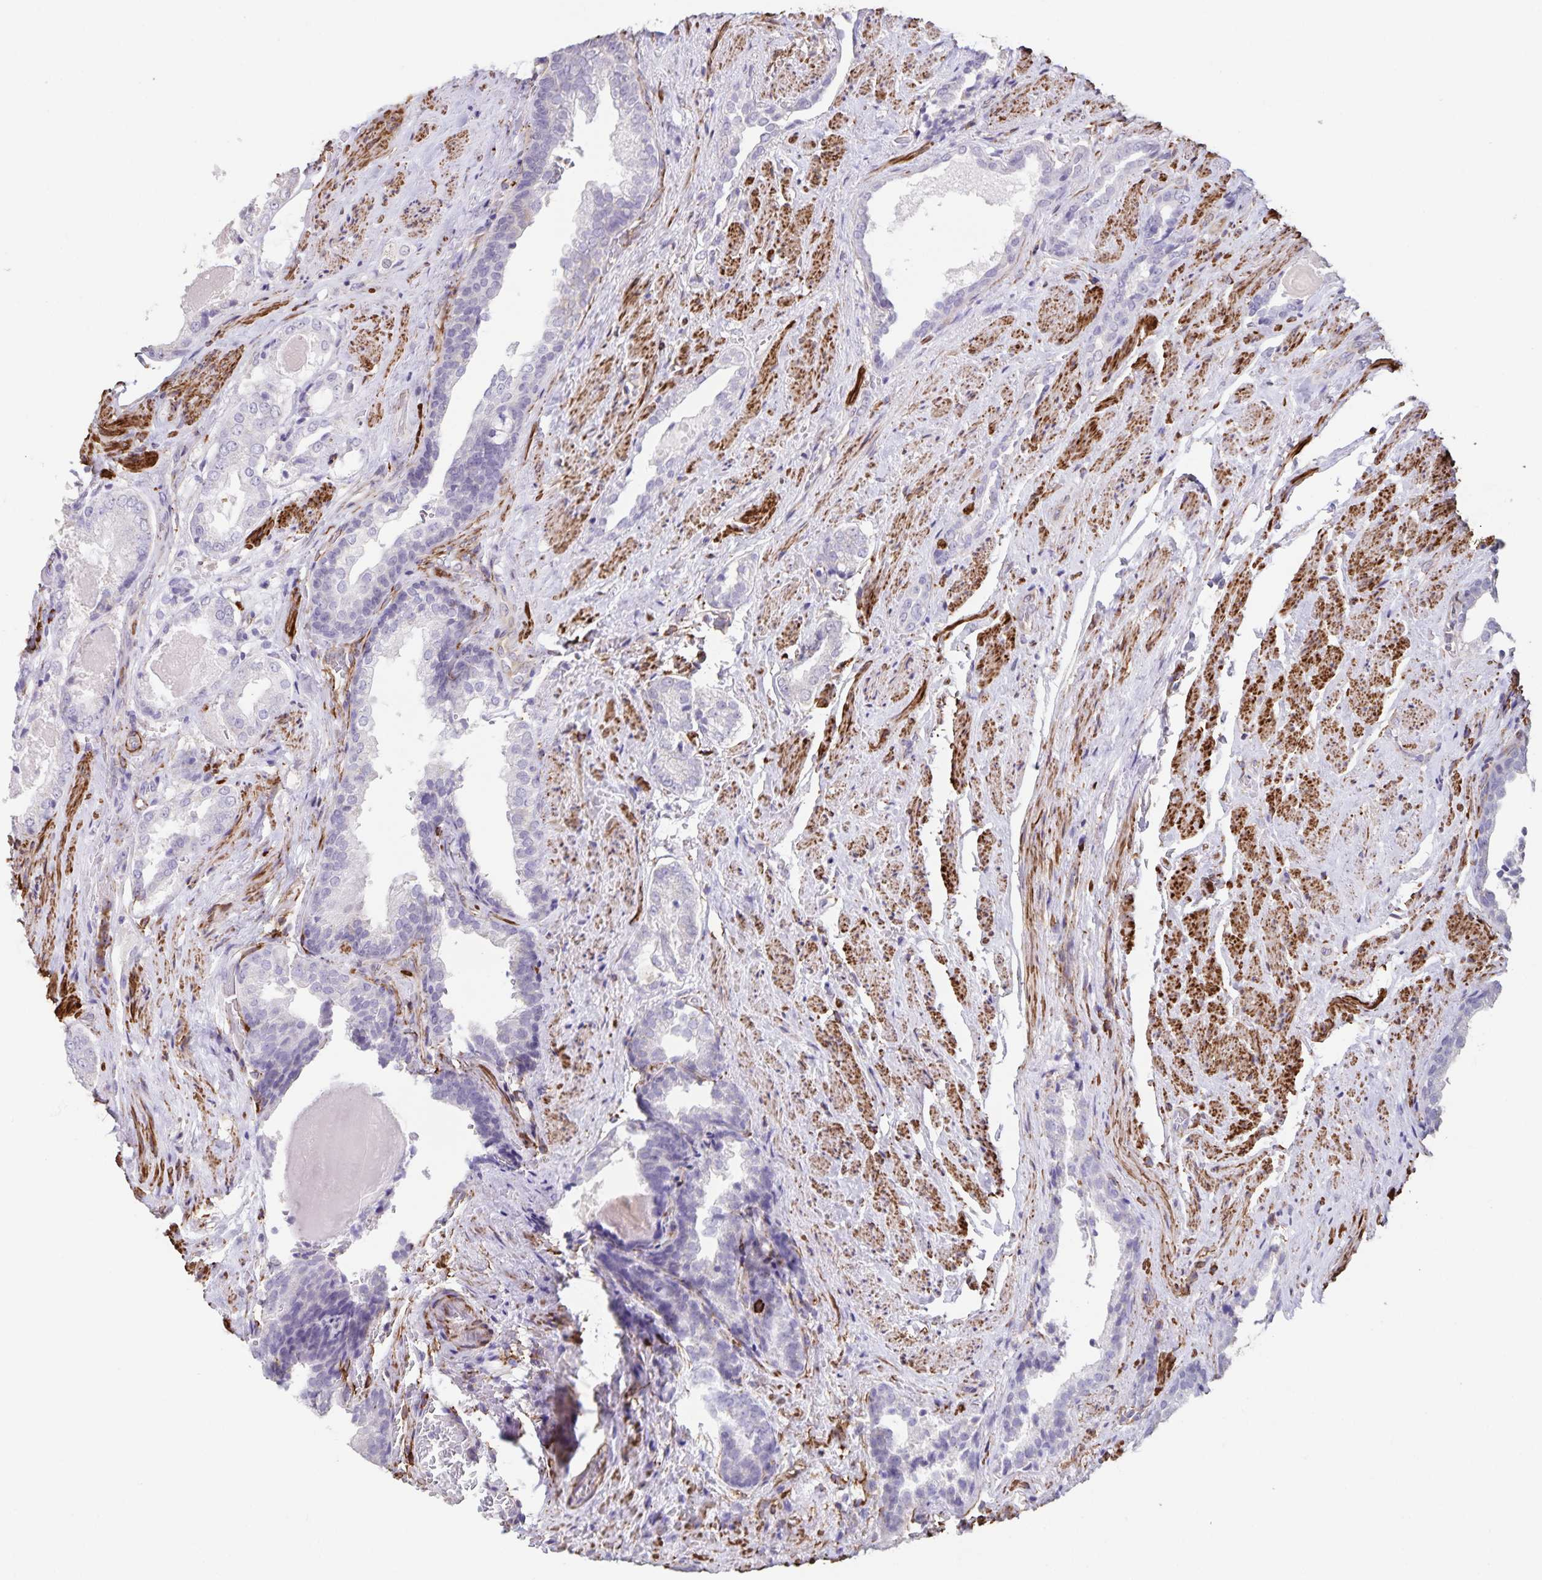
{"staining": {"intensity": "negative", "quantity": "none", "location": "none"}, "tissue": "prostate cancer", "cell_type": "Tumor cells", "image_type": "cancer", "snomed": [{"axis": "morphology", "description": "Adenocarcinoma, High grade"}, {"axis": "topography", "description": "Prostate"}], "caption": "Immunohistochemistry of human prostate cancer displays no positivity in tumor cells.", "gene": "SYNM", "patient": {"sex": "male", "age": 65}}